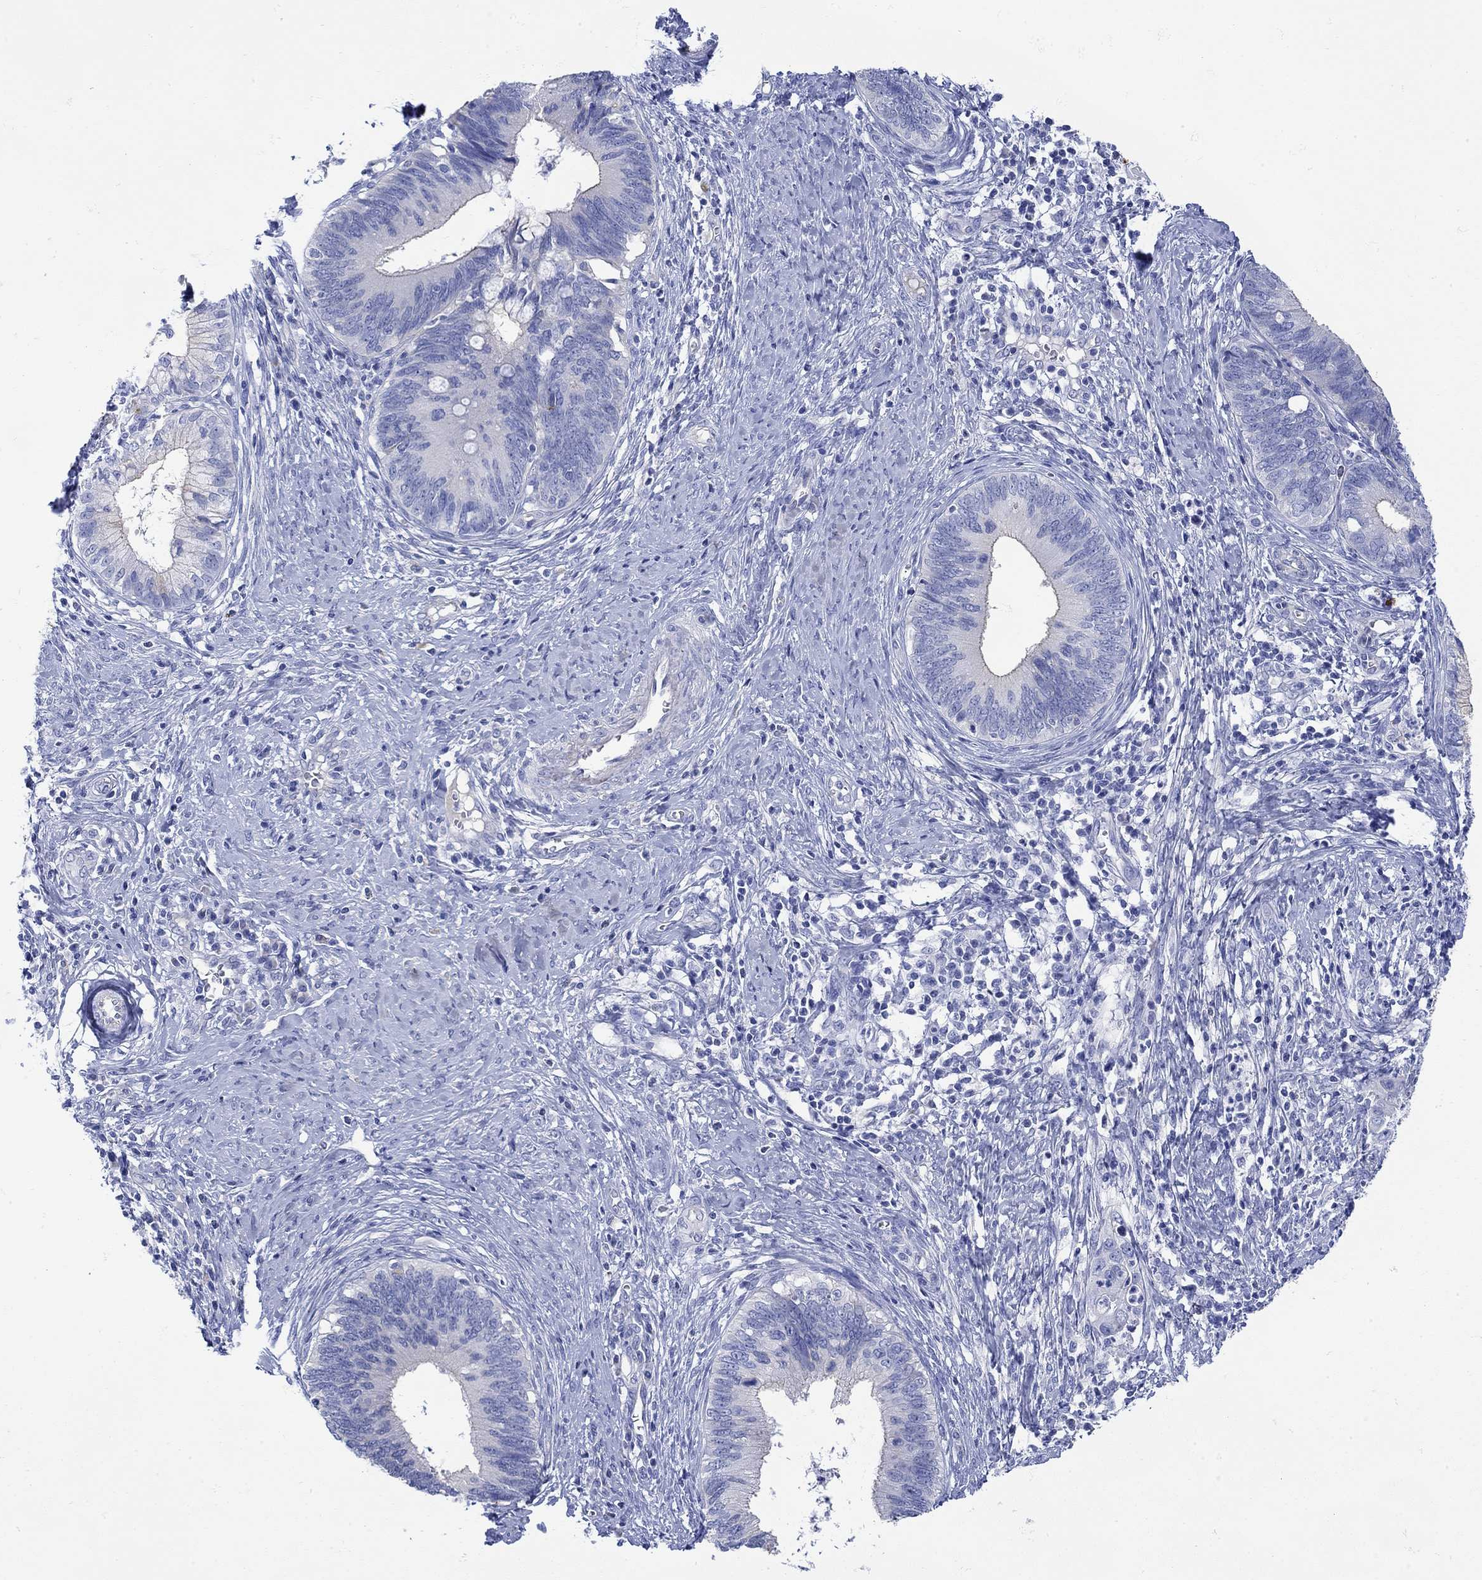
{"staining": {"intensity": "negative", "quantity": "none", "location": "none"}, "tissue": "cervical cancer", "cell_type": "Tumor cells", "image_type": "cancer", "snomed": [{"axis": "morphology", "description": "Adenocarcinoma, NOS"}, {"axis": "topography", "description": "Cervix"}], "caption": "Immunohistochemical staining of cervical cancer (adenocarcinoma) displays no significant positivity in tumor cells.", "gene": "ANKMY1", "patient": {"sex": "female", "age": 42}}